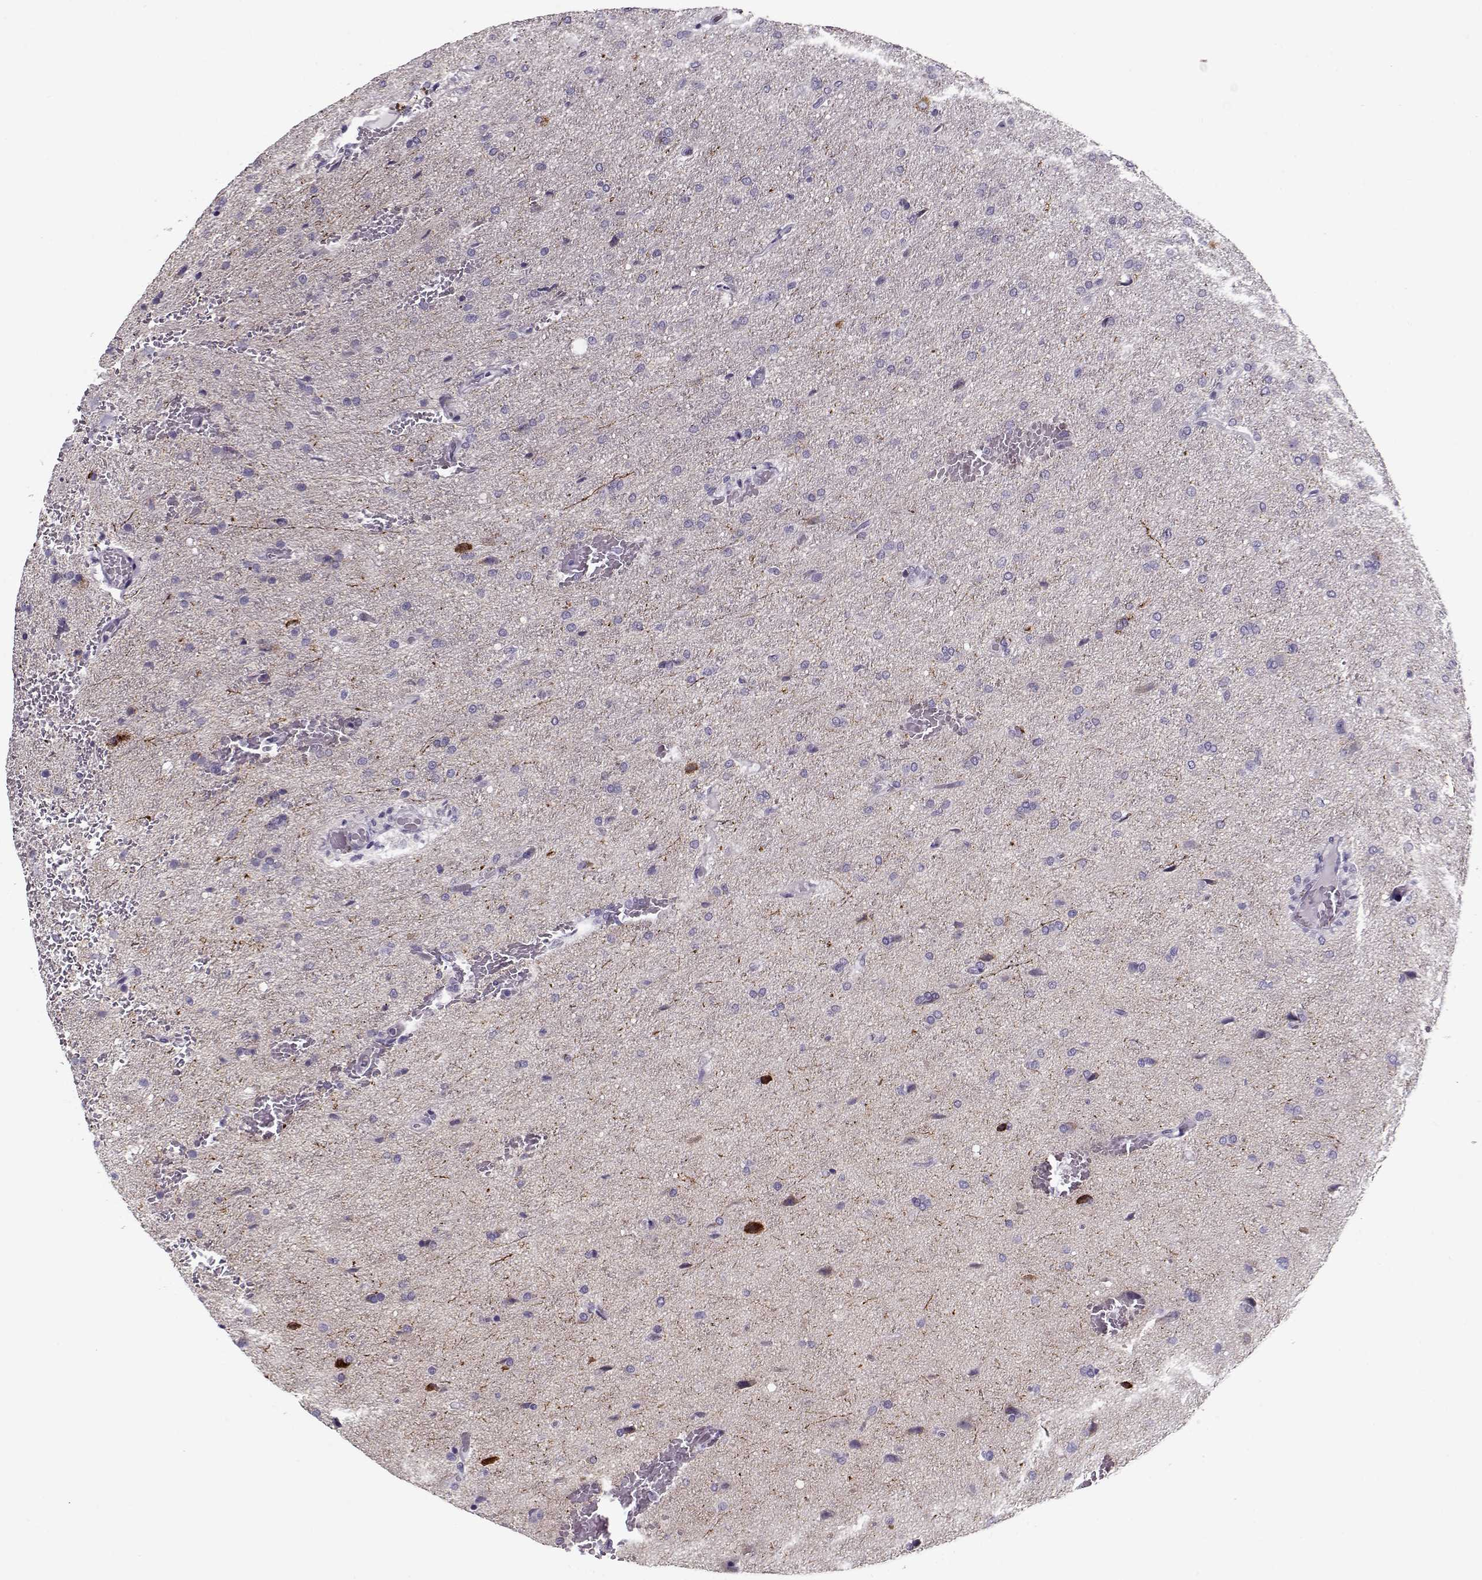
{"staining": {"intensity": "negative", "quantity": "none", "location": "none"}, "tissue": "glioma", "cell_type": "Tumor cells", "image_type": "cancer", "snomed": [{"axis": "morphology", "description": "Glioma, malignant, High grade"}, {"axis": "topography", "description": "Brain"}], "caption": "This is a photomicrograph of immunohistochemistry (IHC) staining of glioma, which shows no expression in tumor cells.", "gene": "CCDC136", "patient": {"sex": "male", "age": 68}}